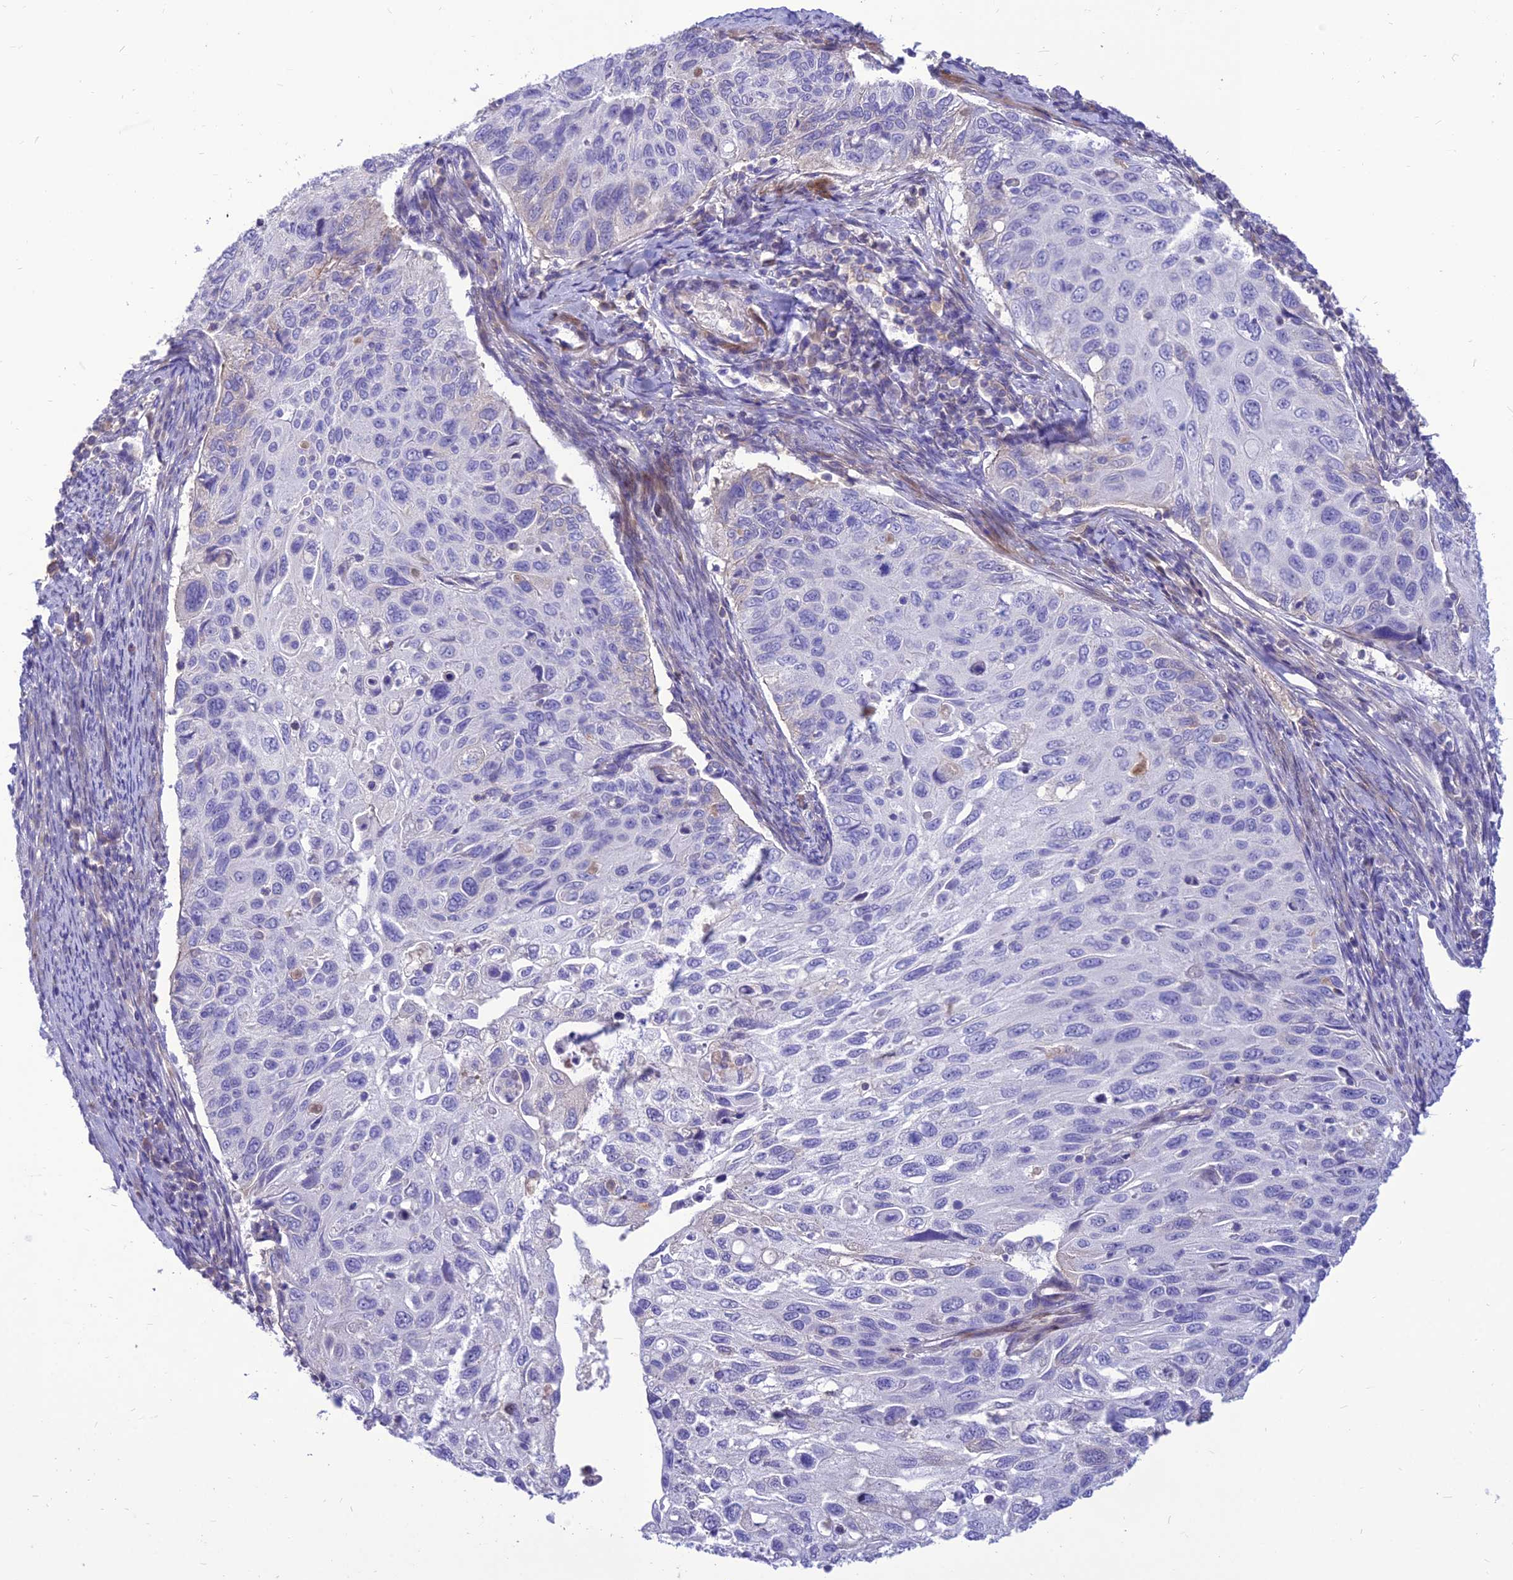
{"staining": {"intensity": "negative", "quantity": "none", "location": "none"}, "tissue": "cervical cancer", "cell_type": "Tumor cells", "image_type": "cancer", "snomed": [{"axis": "morphology", "description": "Squamous cell carcinoma, NOS"}, {"axis": "topography", "description": "Cervix"}], "caption": "This histopathology image is of cervical cancer stained with immunohistochemistry (IHC) to label a protein in brown with the nuclei are counter-stained blue. There is no staining in tumor cells.", "gene": "TEKT3", "patient": {"sex": "female", "age": 70}}